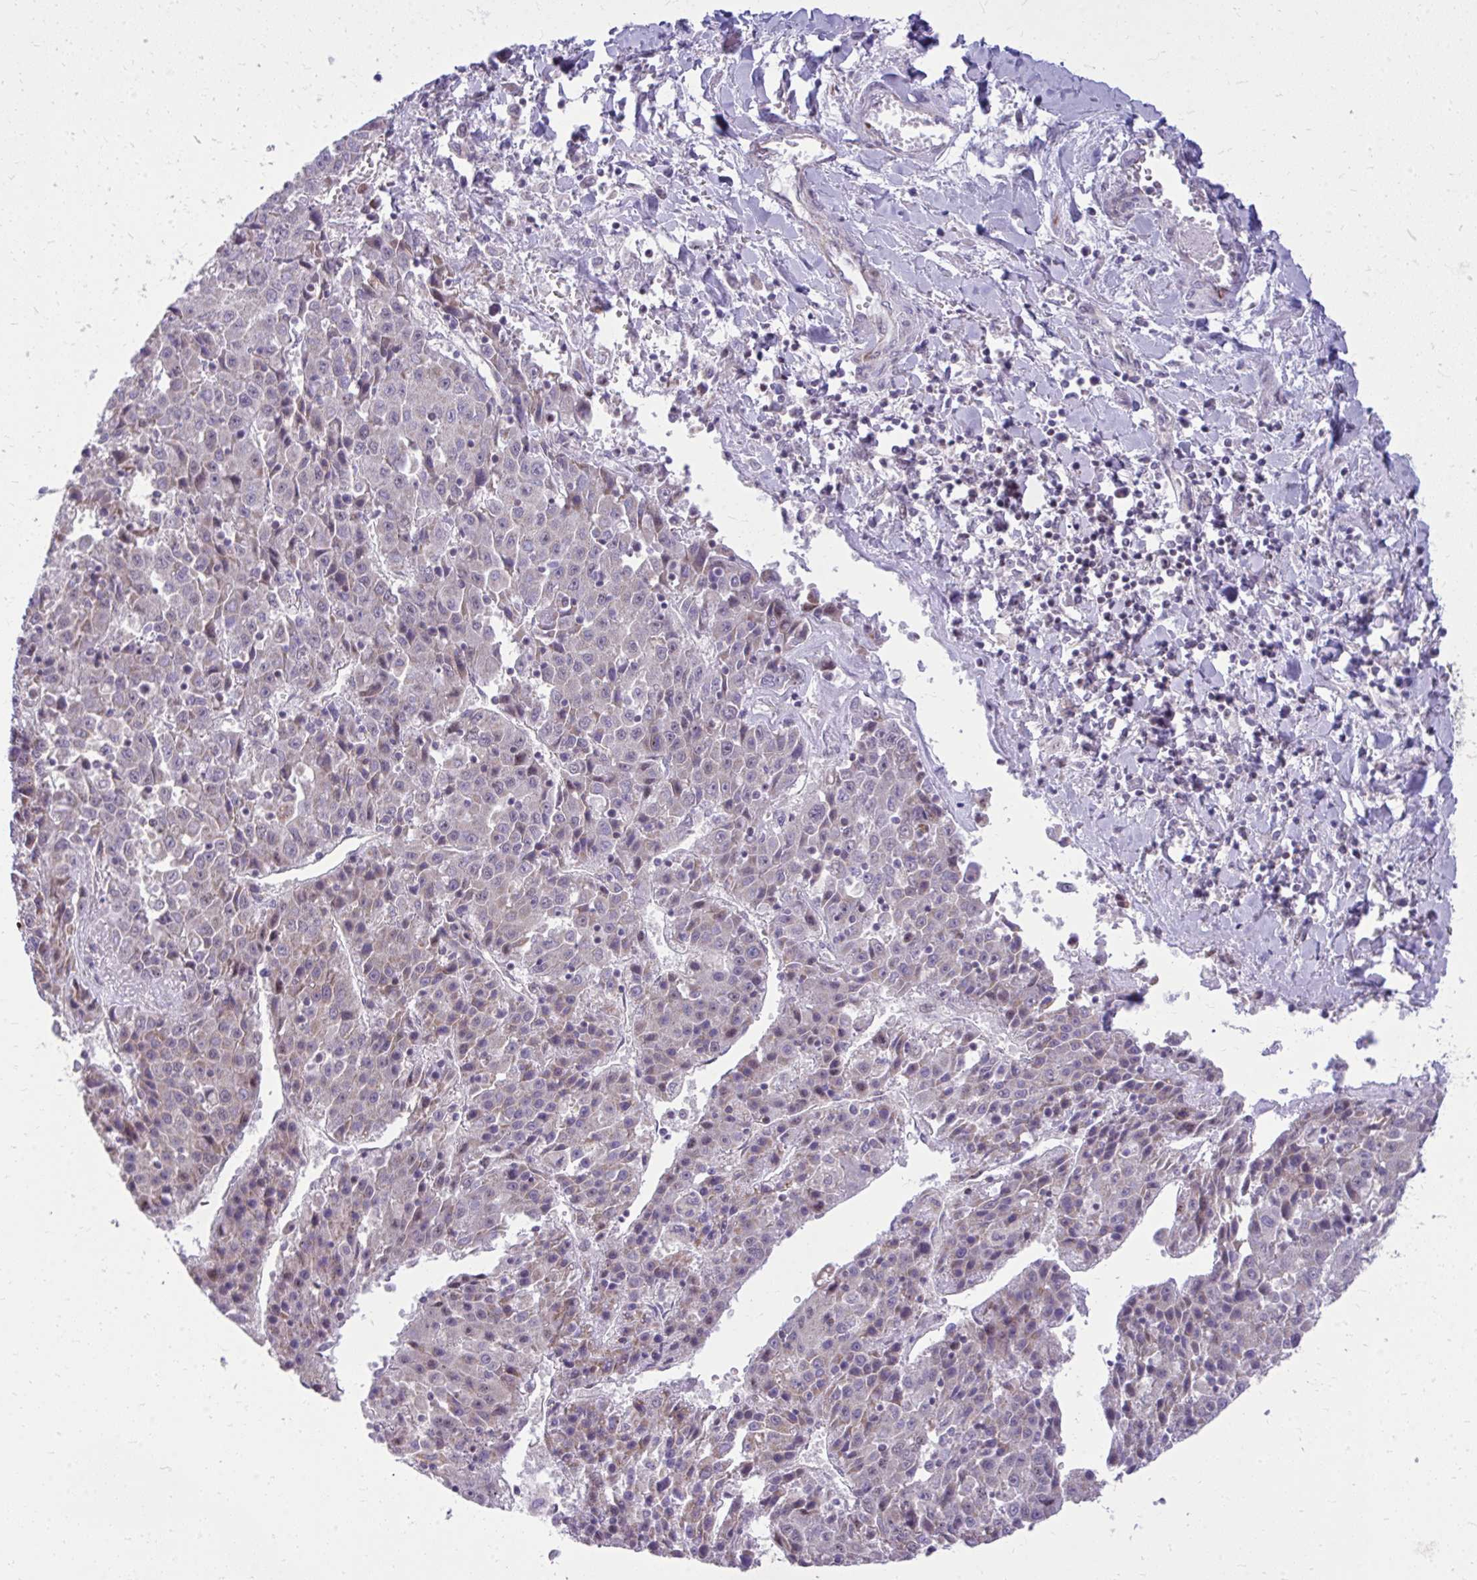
{"staining": {"intensity": "weak", "quantity": "<25%", "location": "nuclear"}, "tissue": "liver cancer", "cell_type": "Tumor cells", "image_type": "cancer", "snomed": [{"axis": "morphology", "description": "Carcinoma, Hepatocellular, NOS"}, {"axis": "topography", "description": "Liver"}], "caption": "The image reveals no staining of tumor cells in liver cancer (hepatocellular carcinoma).", "gene": "GPRIN3", "patient": {"sex": "female", "age": 53}}